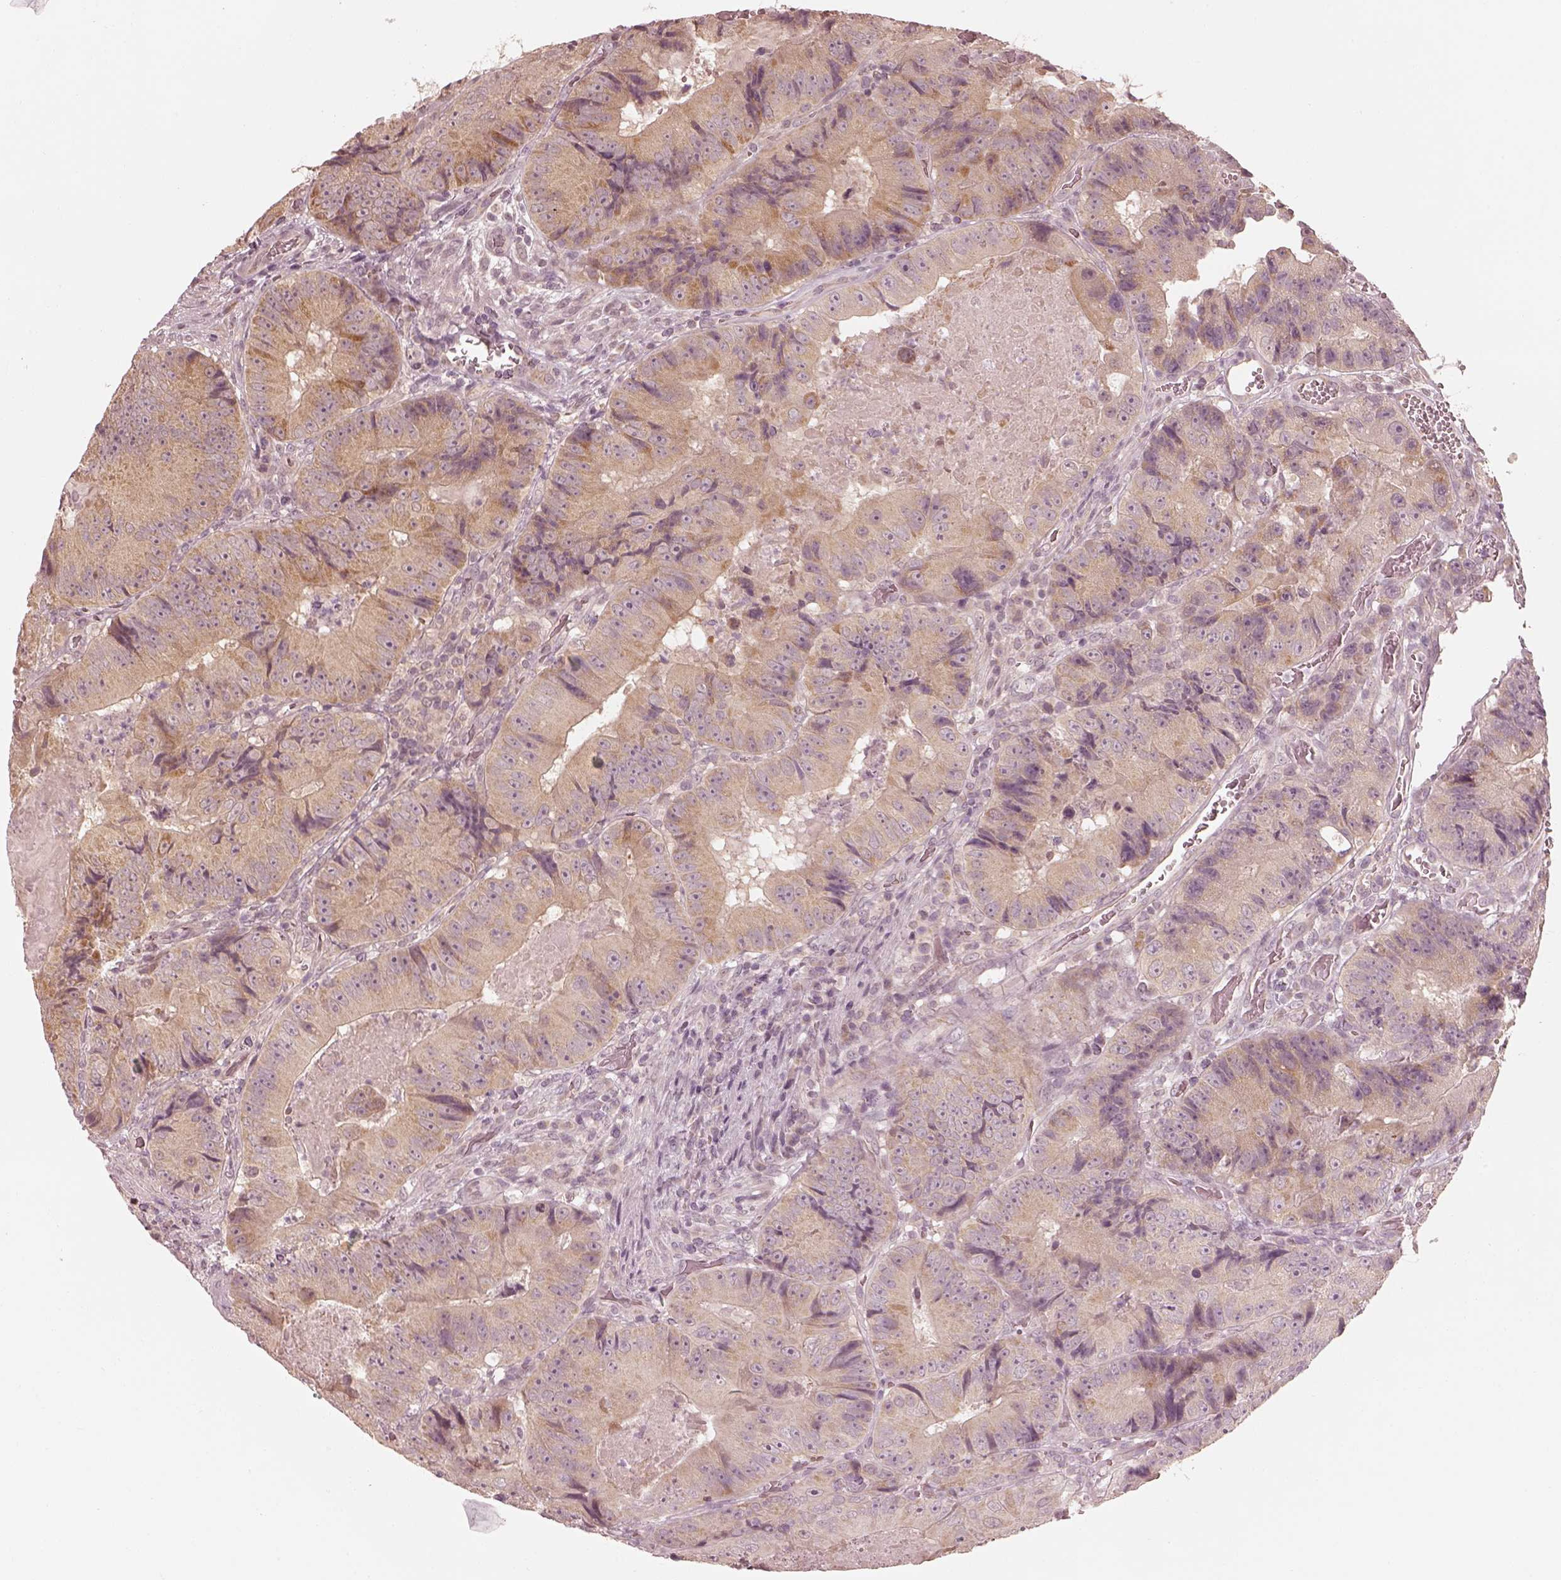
{"staining": {"intensity": "weak", "quantity": "25%-75%", "location": "cytoplasmic/membranous"}, "tissue": "colorectal cancer", "cell_type": "Tumor cells", "image_type": "cancer", "snomed": [{"axis": "morphology", "description": "Adenocarcinoma, NOS"}, {"axis": "topography", "description": "Colon"}], "caption": "High-power microscopy captured an immunohistochemistry image of adenocarcinoma (colorectal), revealing weak cytoplasmic/membranous staining in about 25%-75% of tumor cells.", "gene": "IQCB1", "patient": {"sex": "female", "age": 86}}